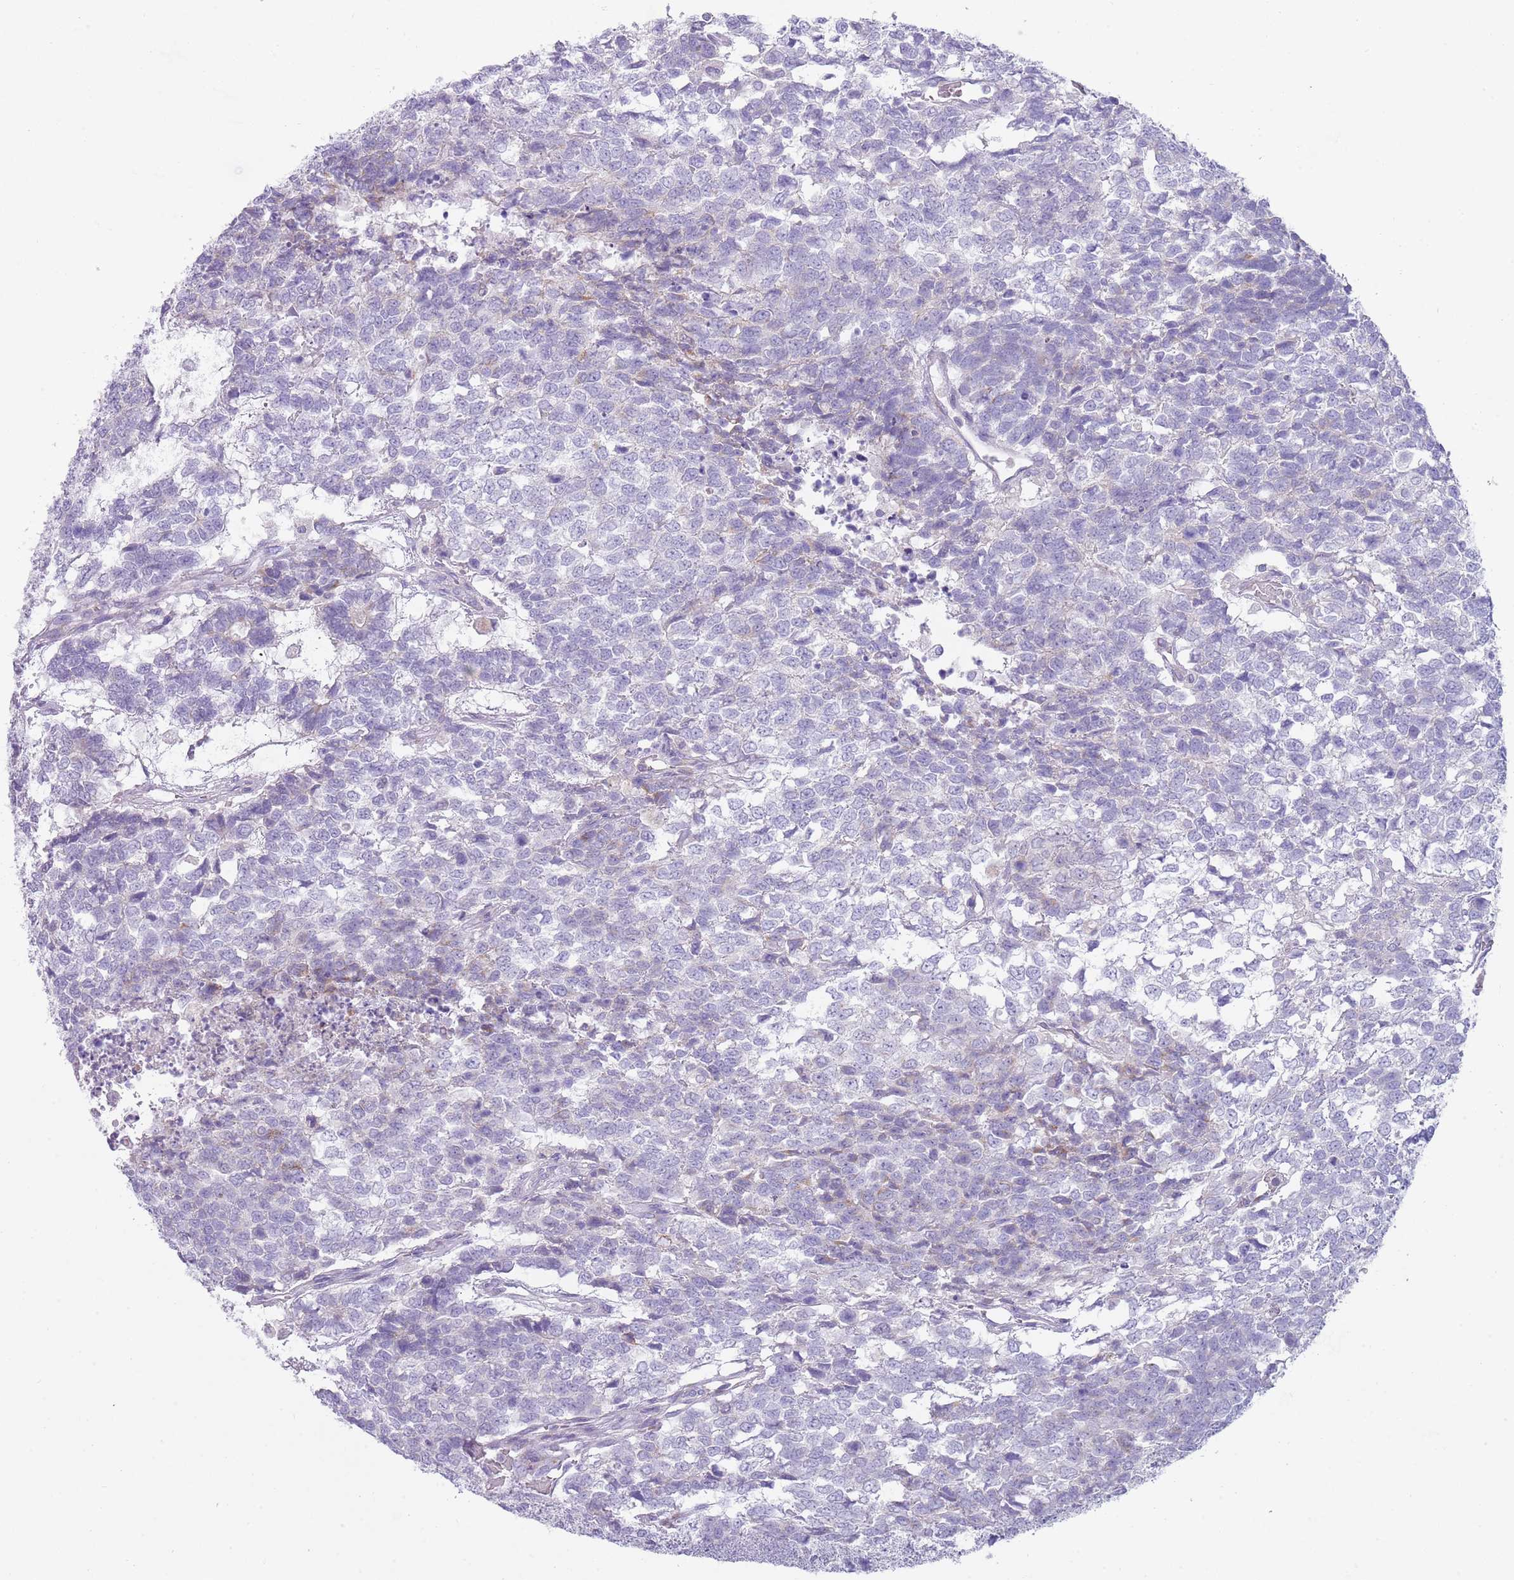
{"staining": {"intensity": "negative", "quantity": "none", "location": "none"}, "tissue": "testis cancer", "cell_type": "Tumor cells", "image_type": "cancer", "snomed": [{"axis": "morphology", "description": "Carcinoma, Embryonal, NOS"}, {"axis": "topography", "description": "Testis"}], "caption": "Human embryonal carcinoma (testis) stained for a protein using IHC displays no positivity in tumor cells.", "gene": "NBPF20", "patient": {"sex": "male", "age": 23}}